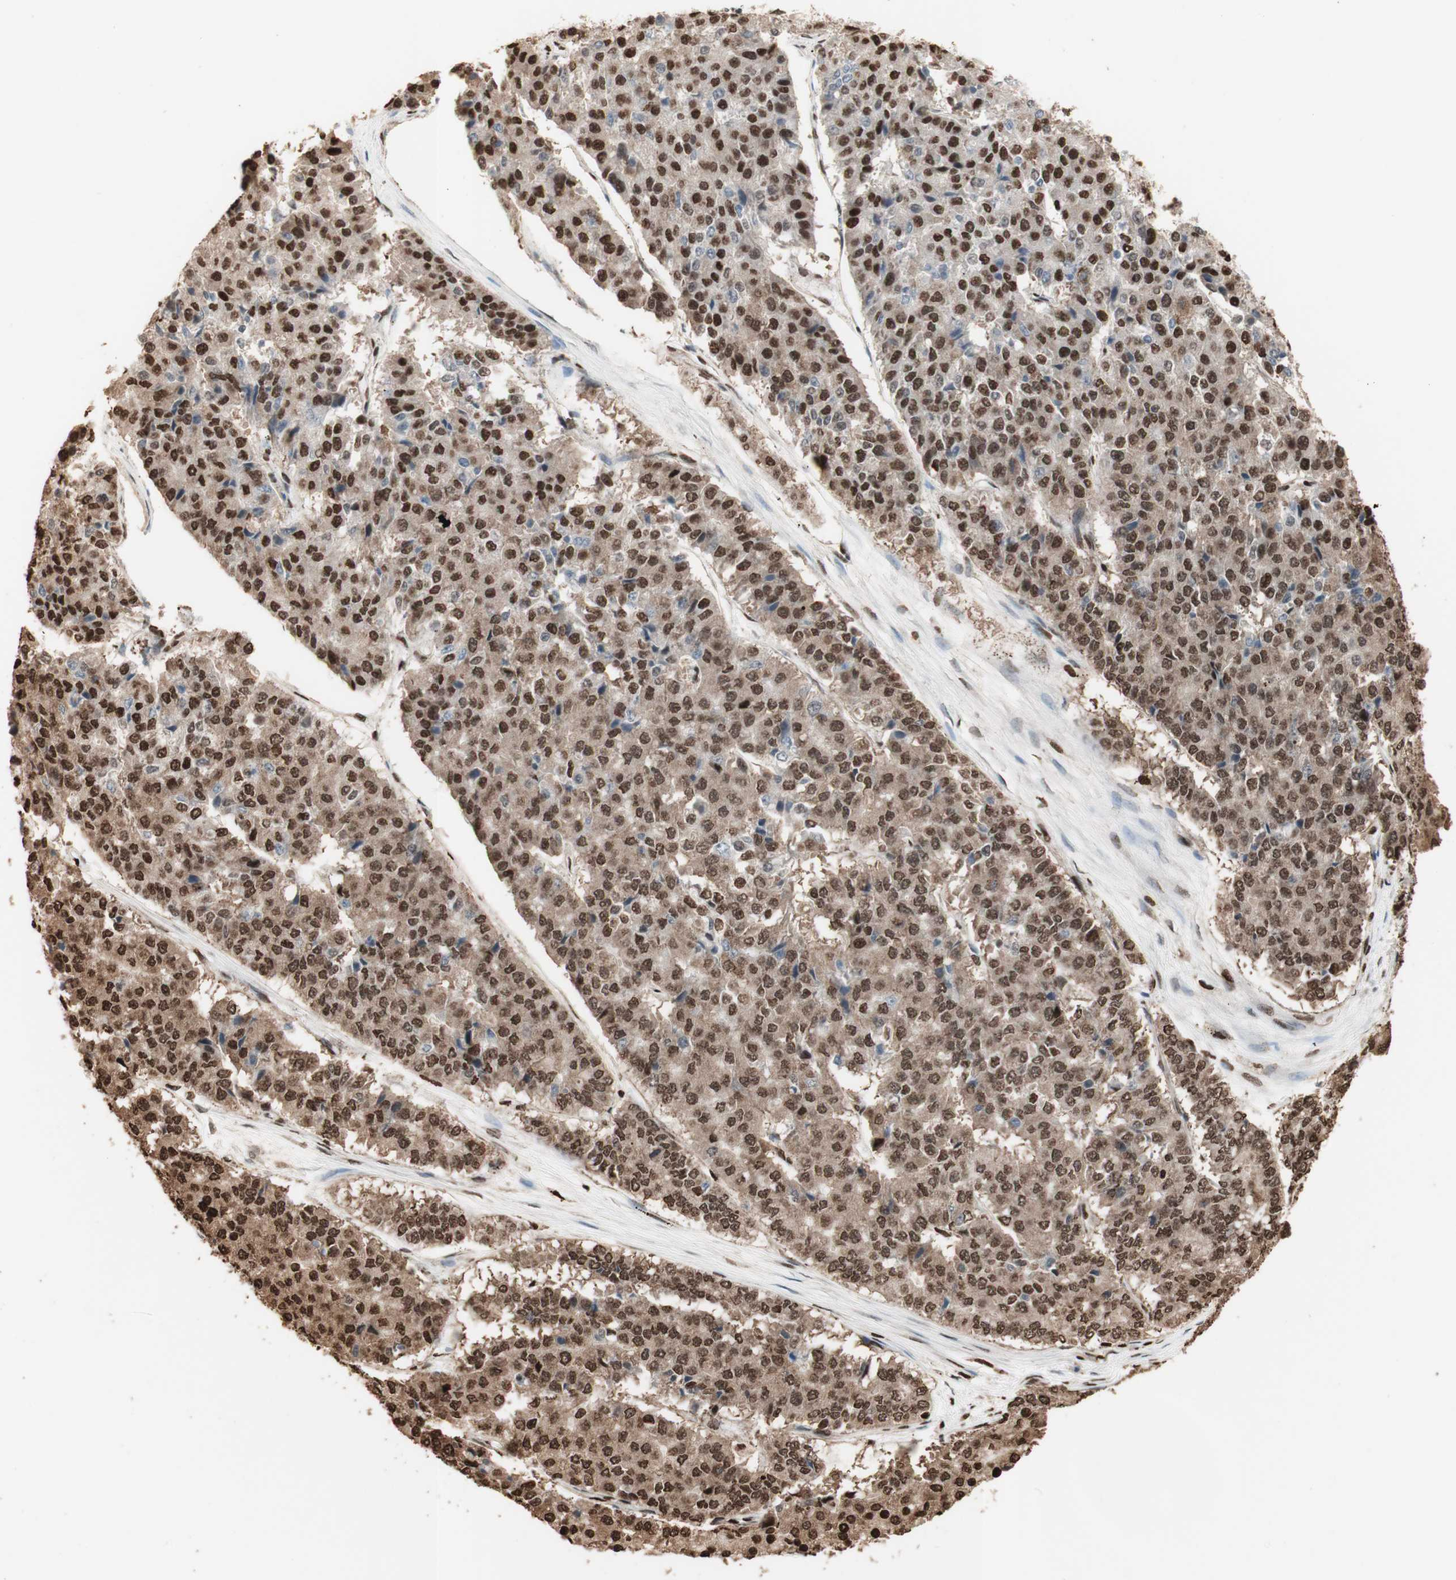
{"staining": {"intensity": "strong", "quantity": ">75%", "location": "cytoplasmic/membranous,nuclear"}, "tissue": "pancreatic cancer", "cell_type": "Tumor cells", "image_type": "cancer", "snomed": [{"axis": "morphology", "description": "Adenocarcinoma, NOS"}, {"axis": "topography", "description": "Pancreas"}], "caption": "IHC photomicrograph of human adenocarcinoma (pancreatic) stained for a protein (brown), which displays high levels of strong cytoplasmic/membranous and nuclear expression in approximately >75% of tumor cells.", "gene": "HNRNPA2B1", "patient": {"sex": "male", "age": 50}}